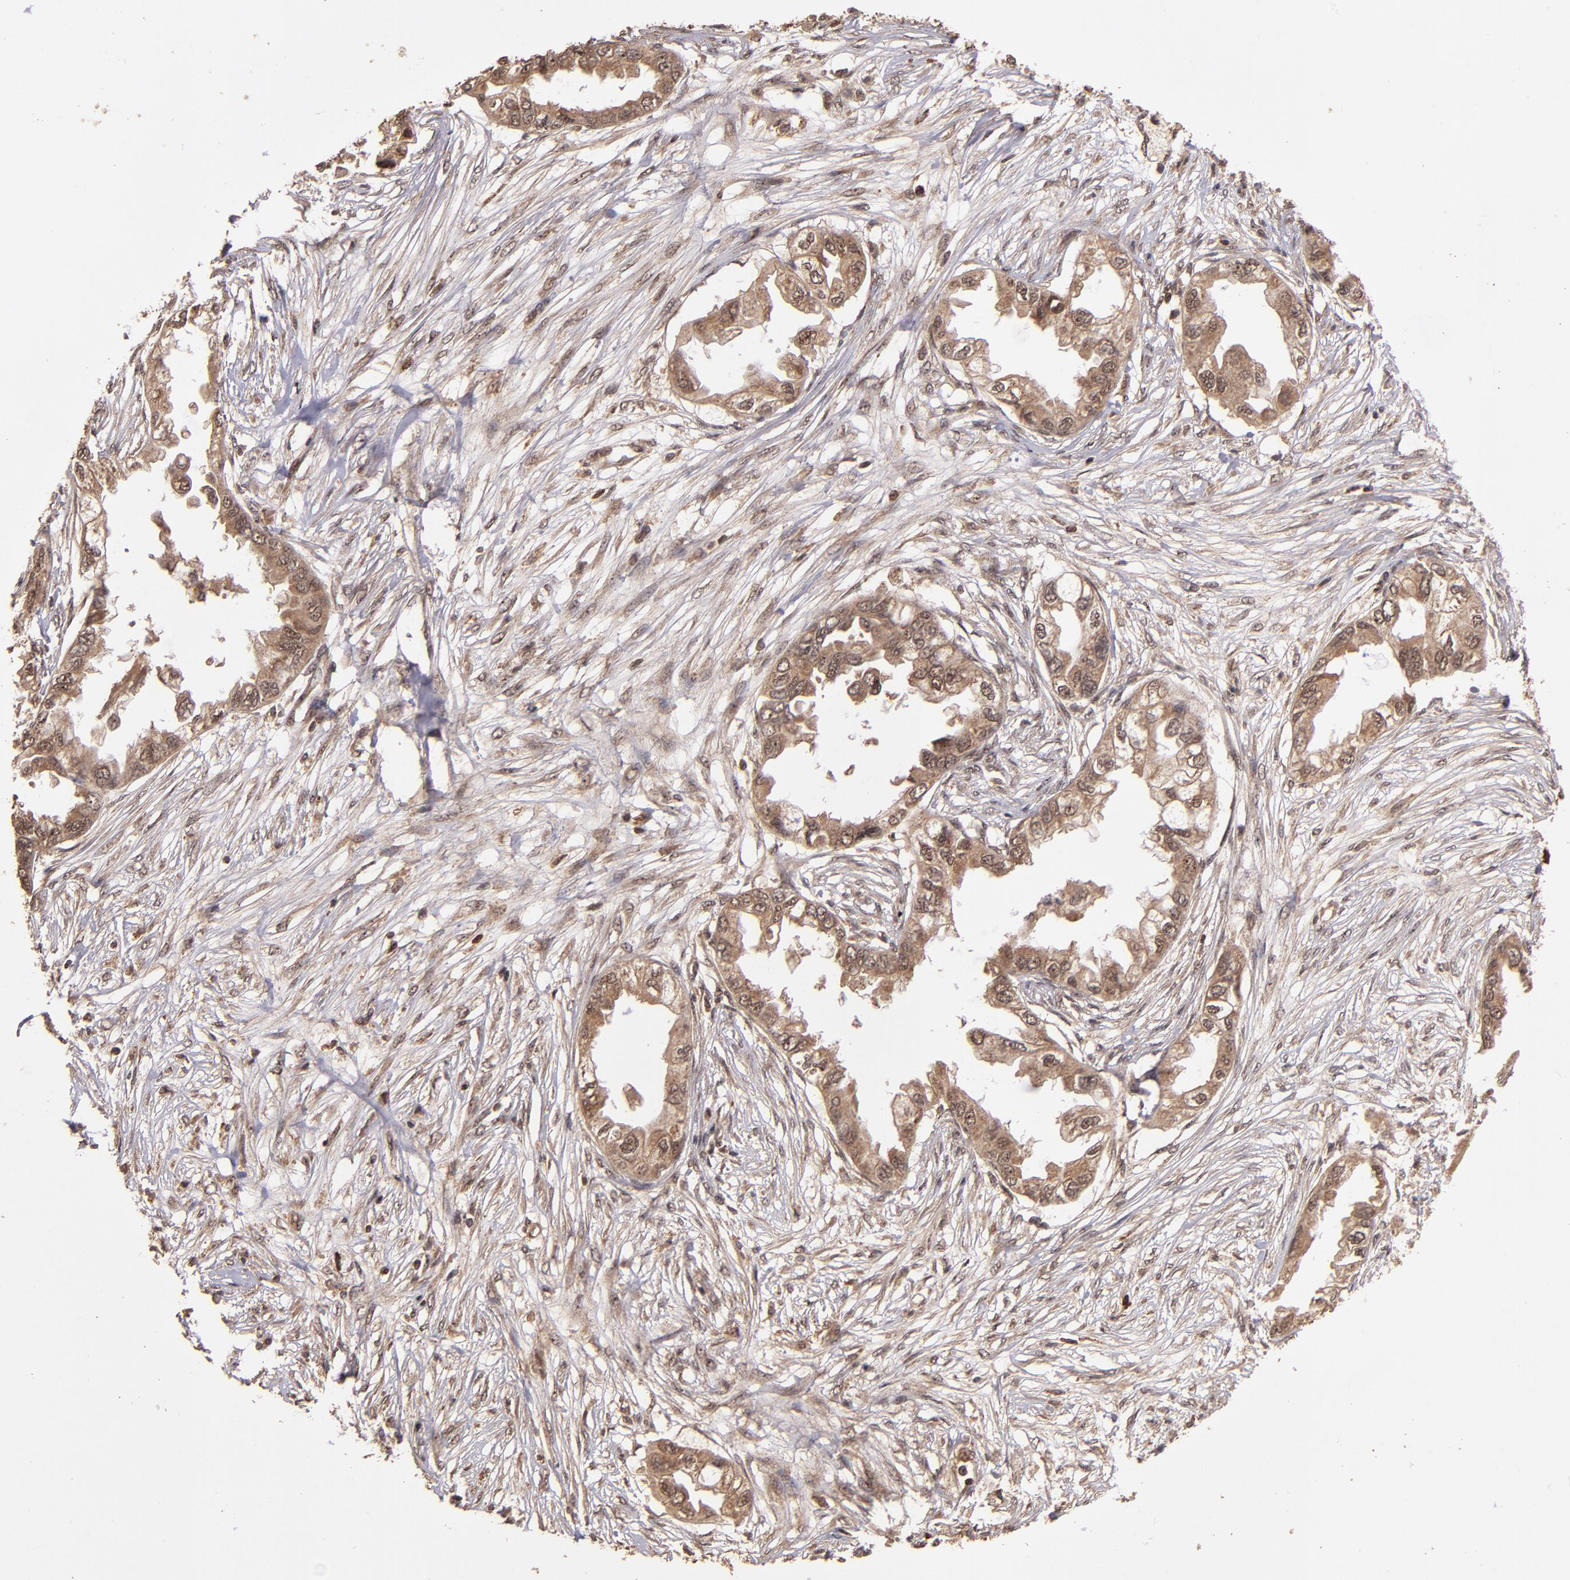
{"staining": {"intensity": "moderate", "quantity": ">75%", "location": "cytoplasmic/membranous"}, "tissue": "endometrial cancer", "cell_type": "Tumor cells", "image_type": "cancer", "snomed": [{"axis": "morphology", "description": "Adenocarcinoma, NOS"}, {"axis": "topography", "description": "Endometrium"}], "caption": "Endometrial cancer tissue shows moderate cytoplasmic/membranous staining in approximately >75% of tumor cells", "gene": "RIOK3", "patient": {"sex": "female", "age": 67}}